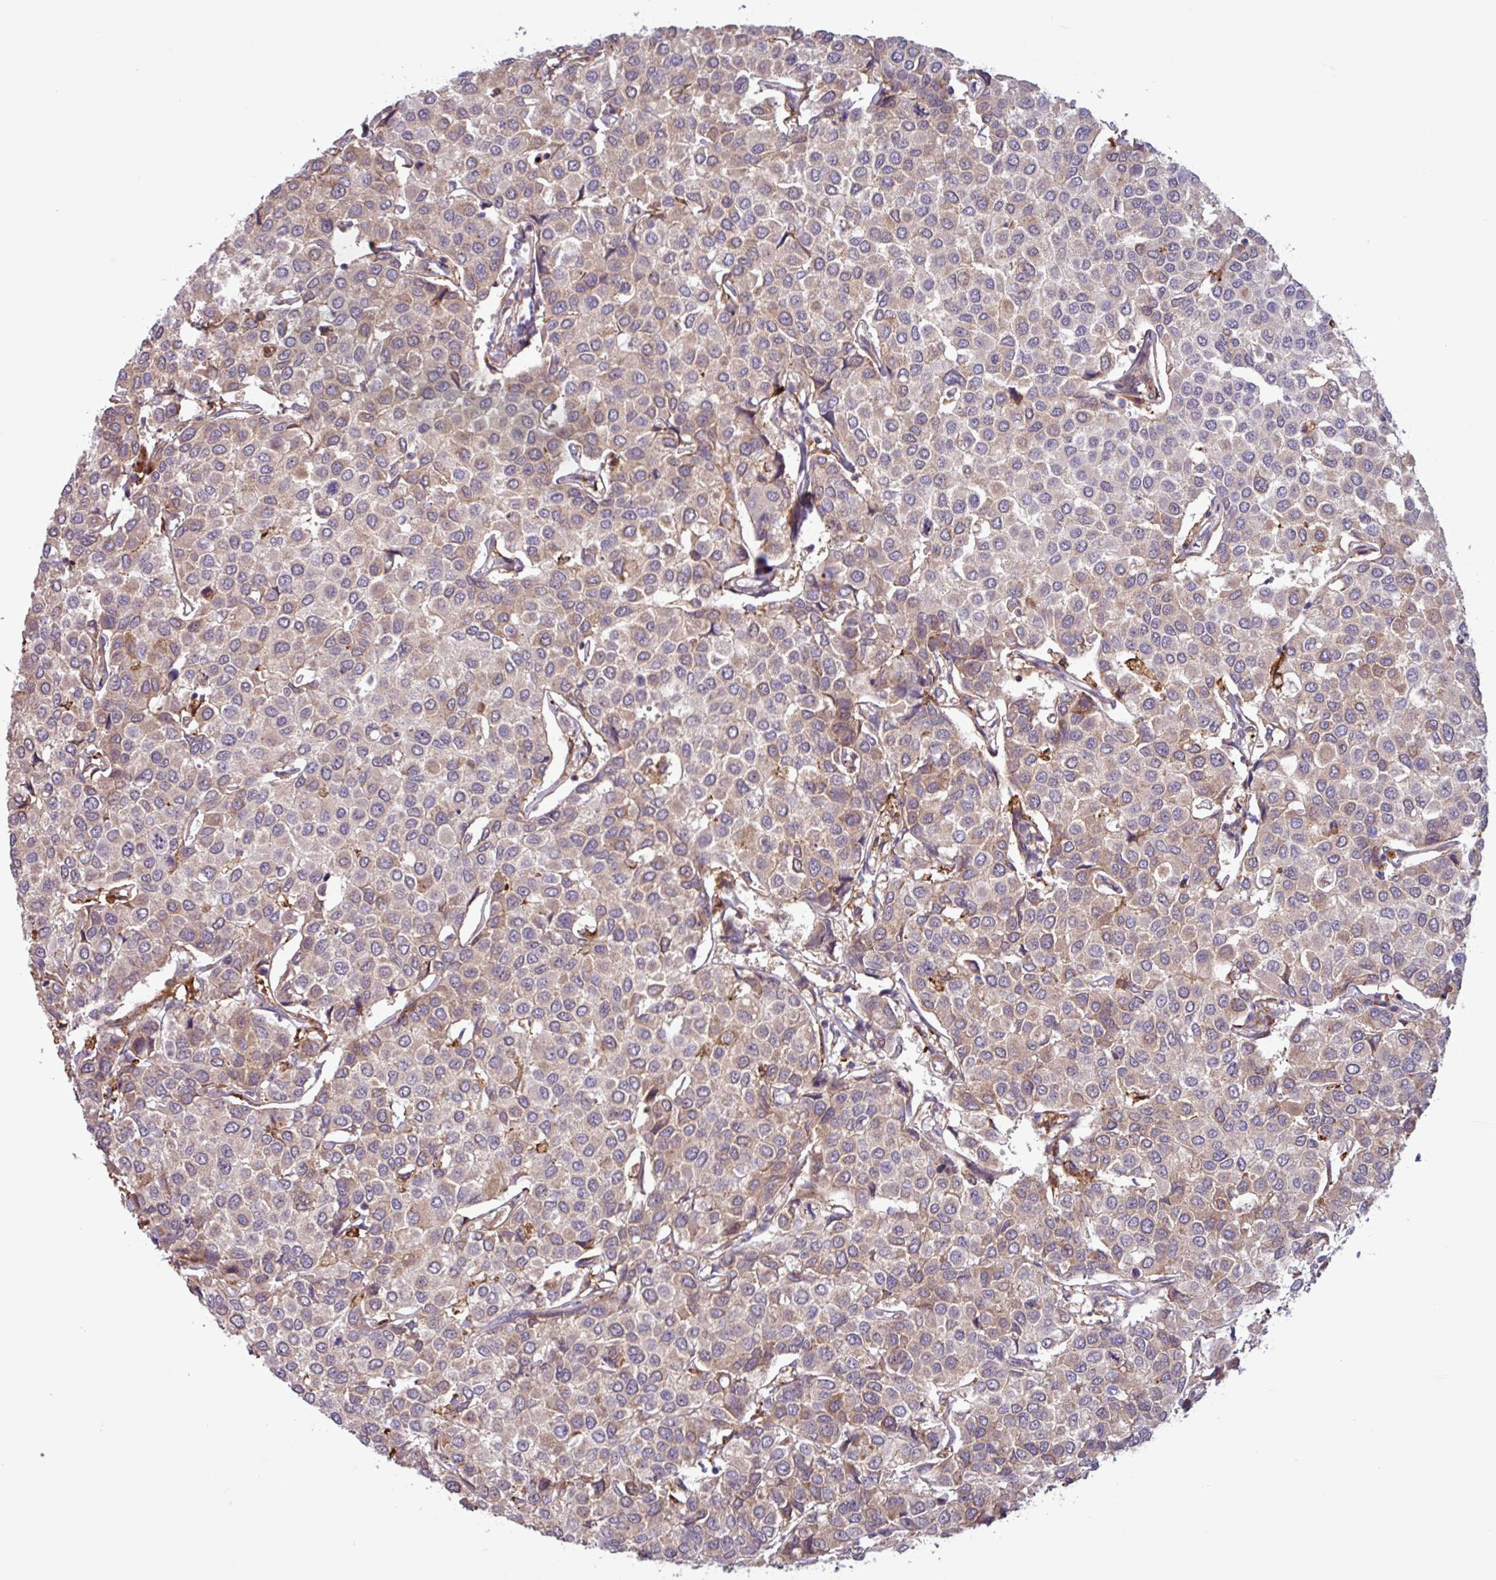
{"staining": {"intensity": "weak", "quantity": "25%-75%", "location": "cytoplasmic/membranous"}, "tissue": "breast cancer", "cell_type": "Tumor cells", "image_type": "cancer", "snomed": [{"axis": "morphology", "description": "Duct carcinoma"}, {"axis": "topography", "description": "Breast"}], "caption": "IHC staining of breast cancer (invasive ductal carcinoma), which displays low levels of weak cytoplasmic/membranous staining in about 25%-75% of tumor cells indicating weak cytoplasmic/membranous protein expression. The staining was performed using DAB (3,3'-diaminobenzidine) (brown) for protein detection and nuclei were counterstained in hematoxylin (blue).", "gene": "PCED1A", "patient": {"sex": "female", "age": 55}}